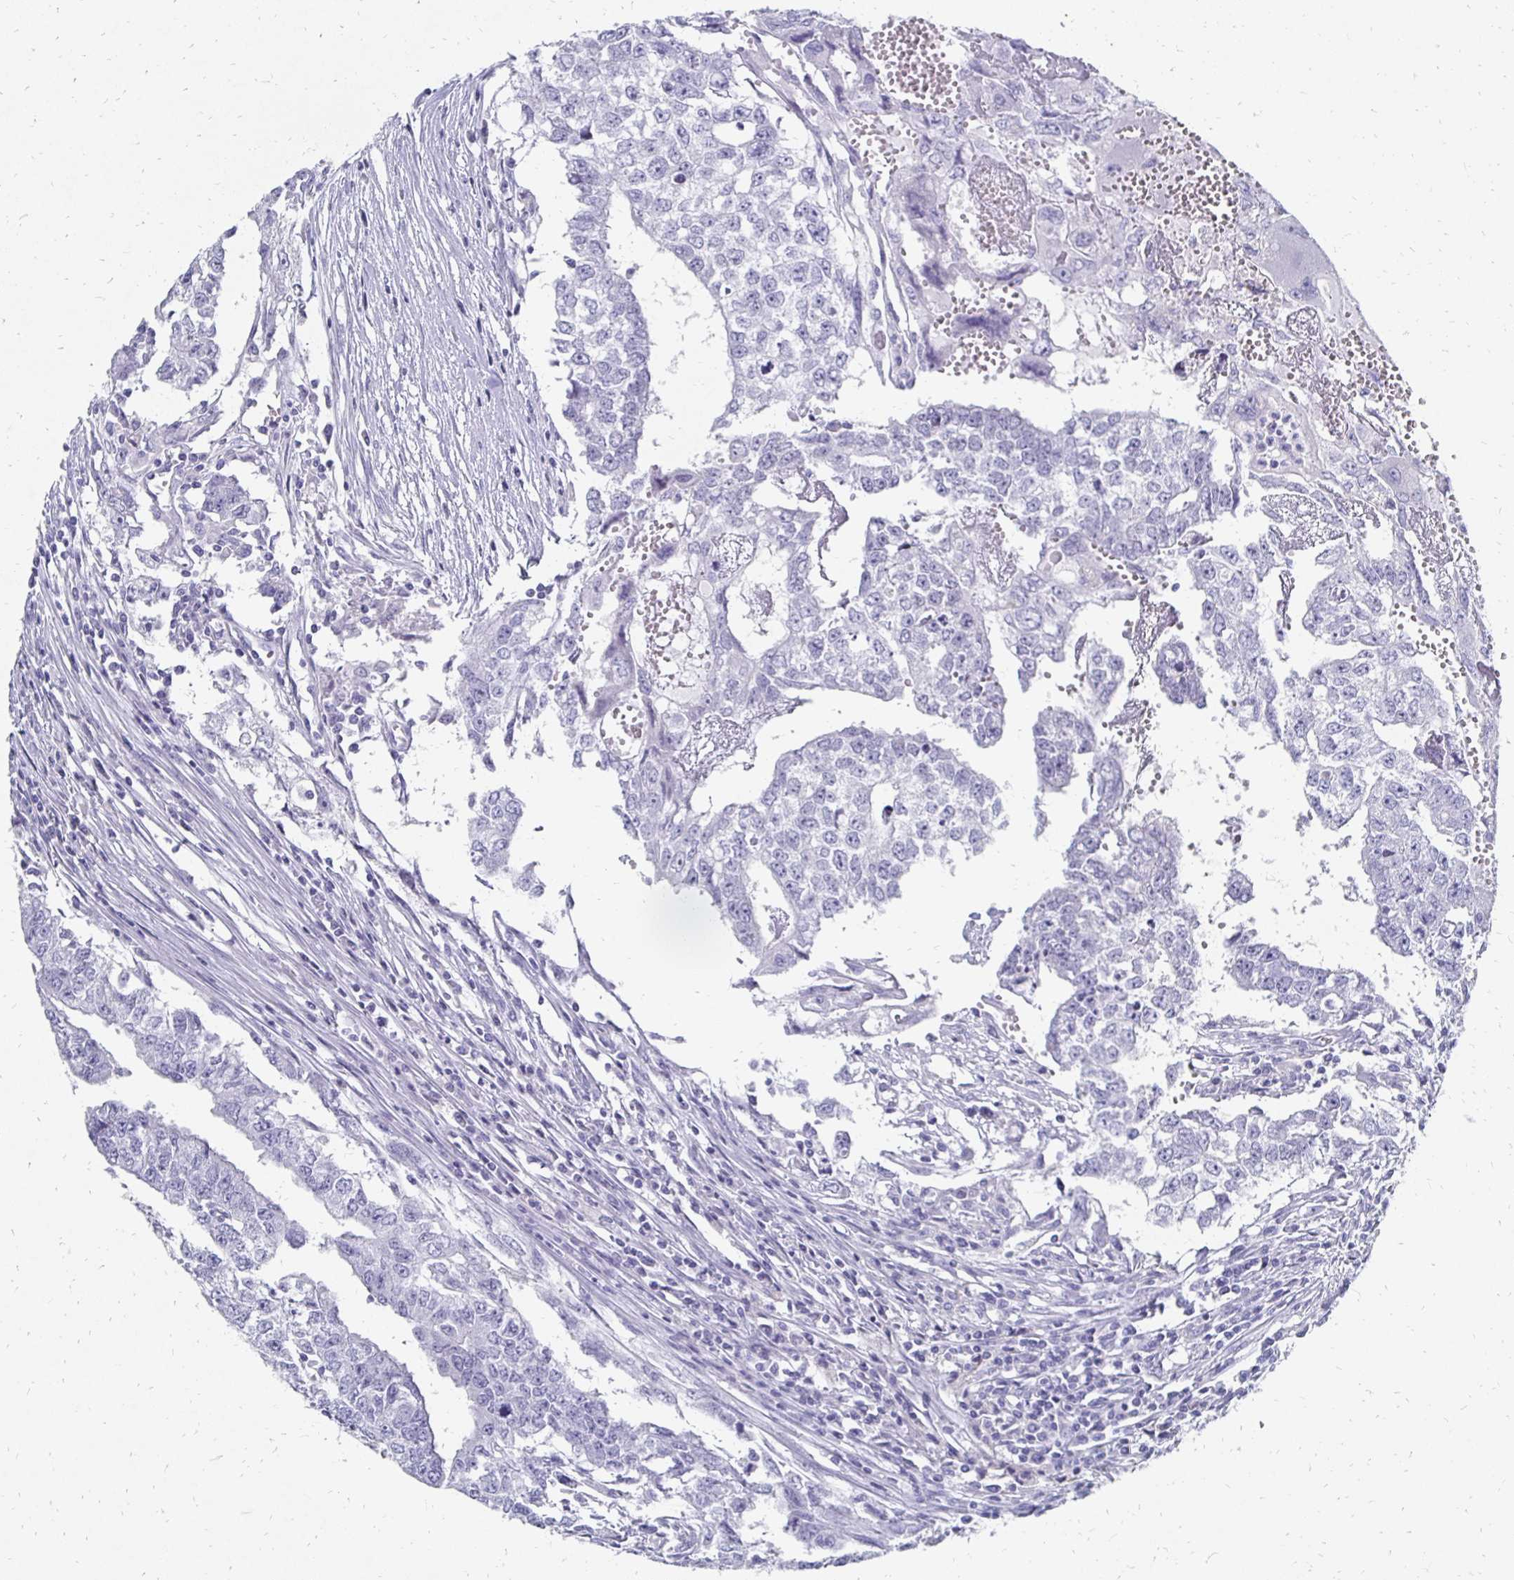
{"staining": {"intensity": "negative", "quantity": "none", "location": "none"}, "tissue": "testis cancer", "cell_type": "Tumor cells", "image_type": "cancer", "snomed": [{"axis": "morphology", "description": "Carcinoma, Embryonal, NOS"}, {"axis": "morphology", "description": "Teratoma, malignant, NOS"}, {"axis": "topography", "description": "Testis"}], "caption": "Immunohistochemistry micrograph of human teratoma (malignant) (testis) stained for a protein (brown), which exhibits no expression in tumor cells. (DAB (3,3'-diaminobenzidine) immunohistochemistry with hematoxylin counter stain).", "gene": "SYCP3", "patient": {"sex": "male", "age": 24}}